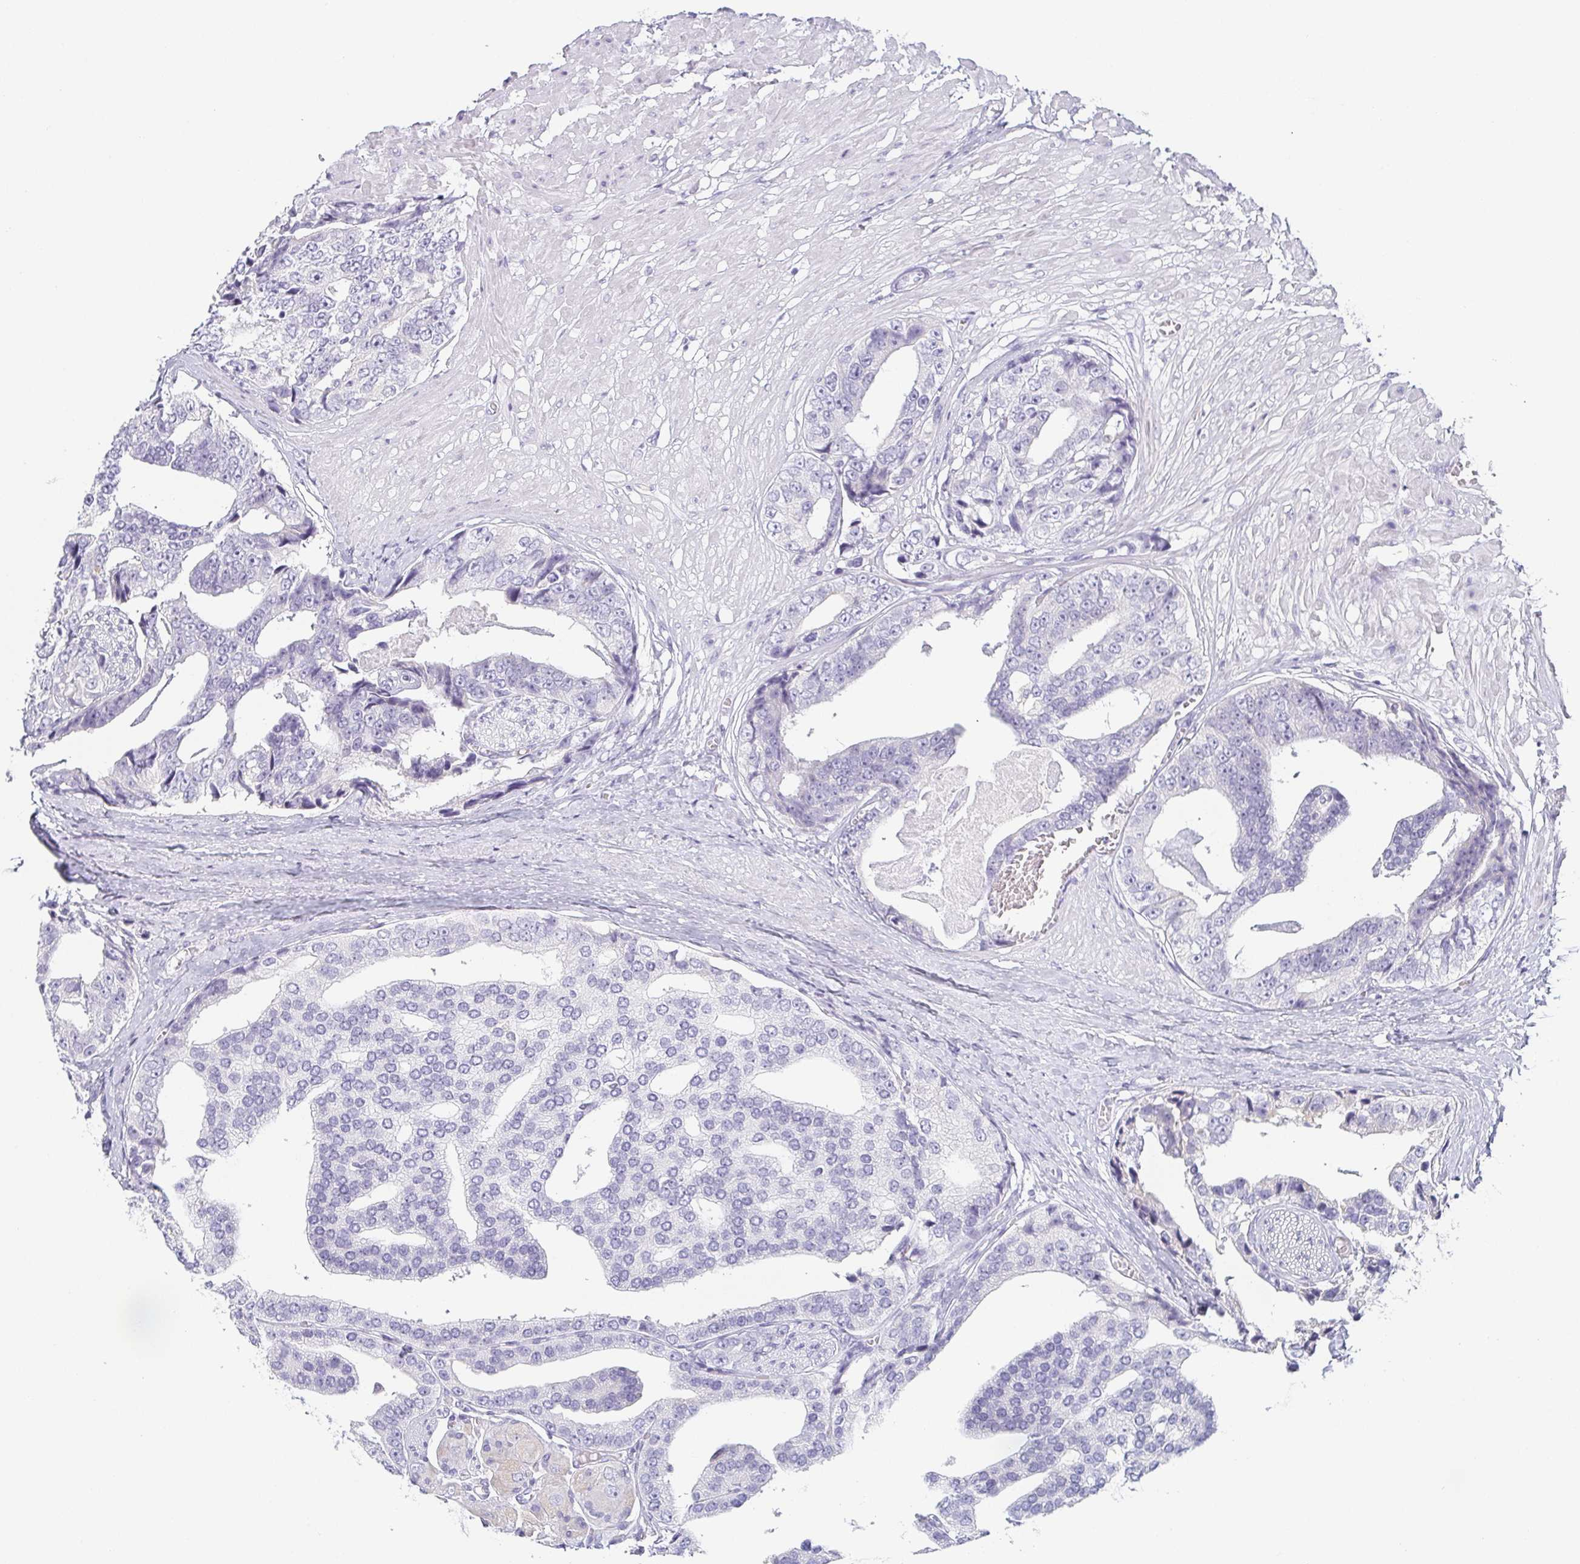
{"staining": {"intensity": "negative", "quantity": "none", "location": "none"}, "tissue": "prostate cancer", "cell_type": "Tumor cells", "image_type": "cancer", "snomed": [{"axis": "morphology", "description": "Adenocarcinoma, High grade"}, {"axis": "topography", "description": "Prostate"}], "caption": "Prostate cancer was stained to show a protein in brown. There is no significant expression in tumor cells.", "gene": "PRR27", "patient": {"sex": "male", "age": 71}}